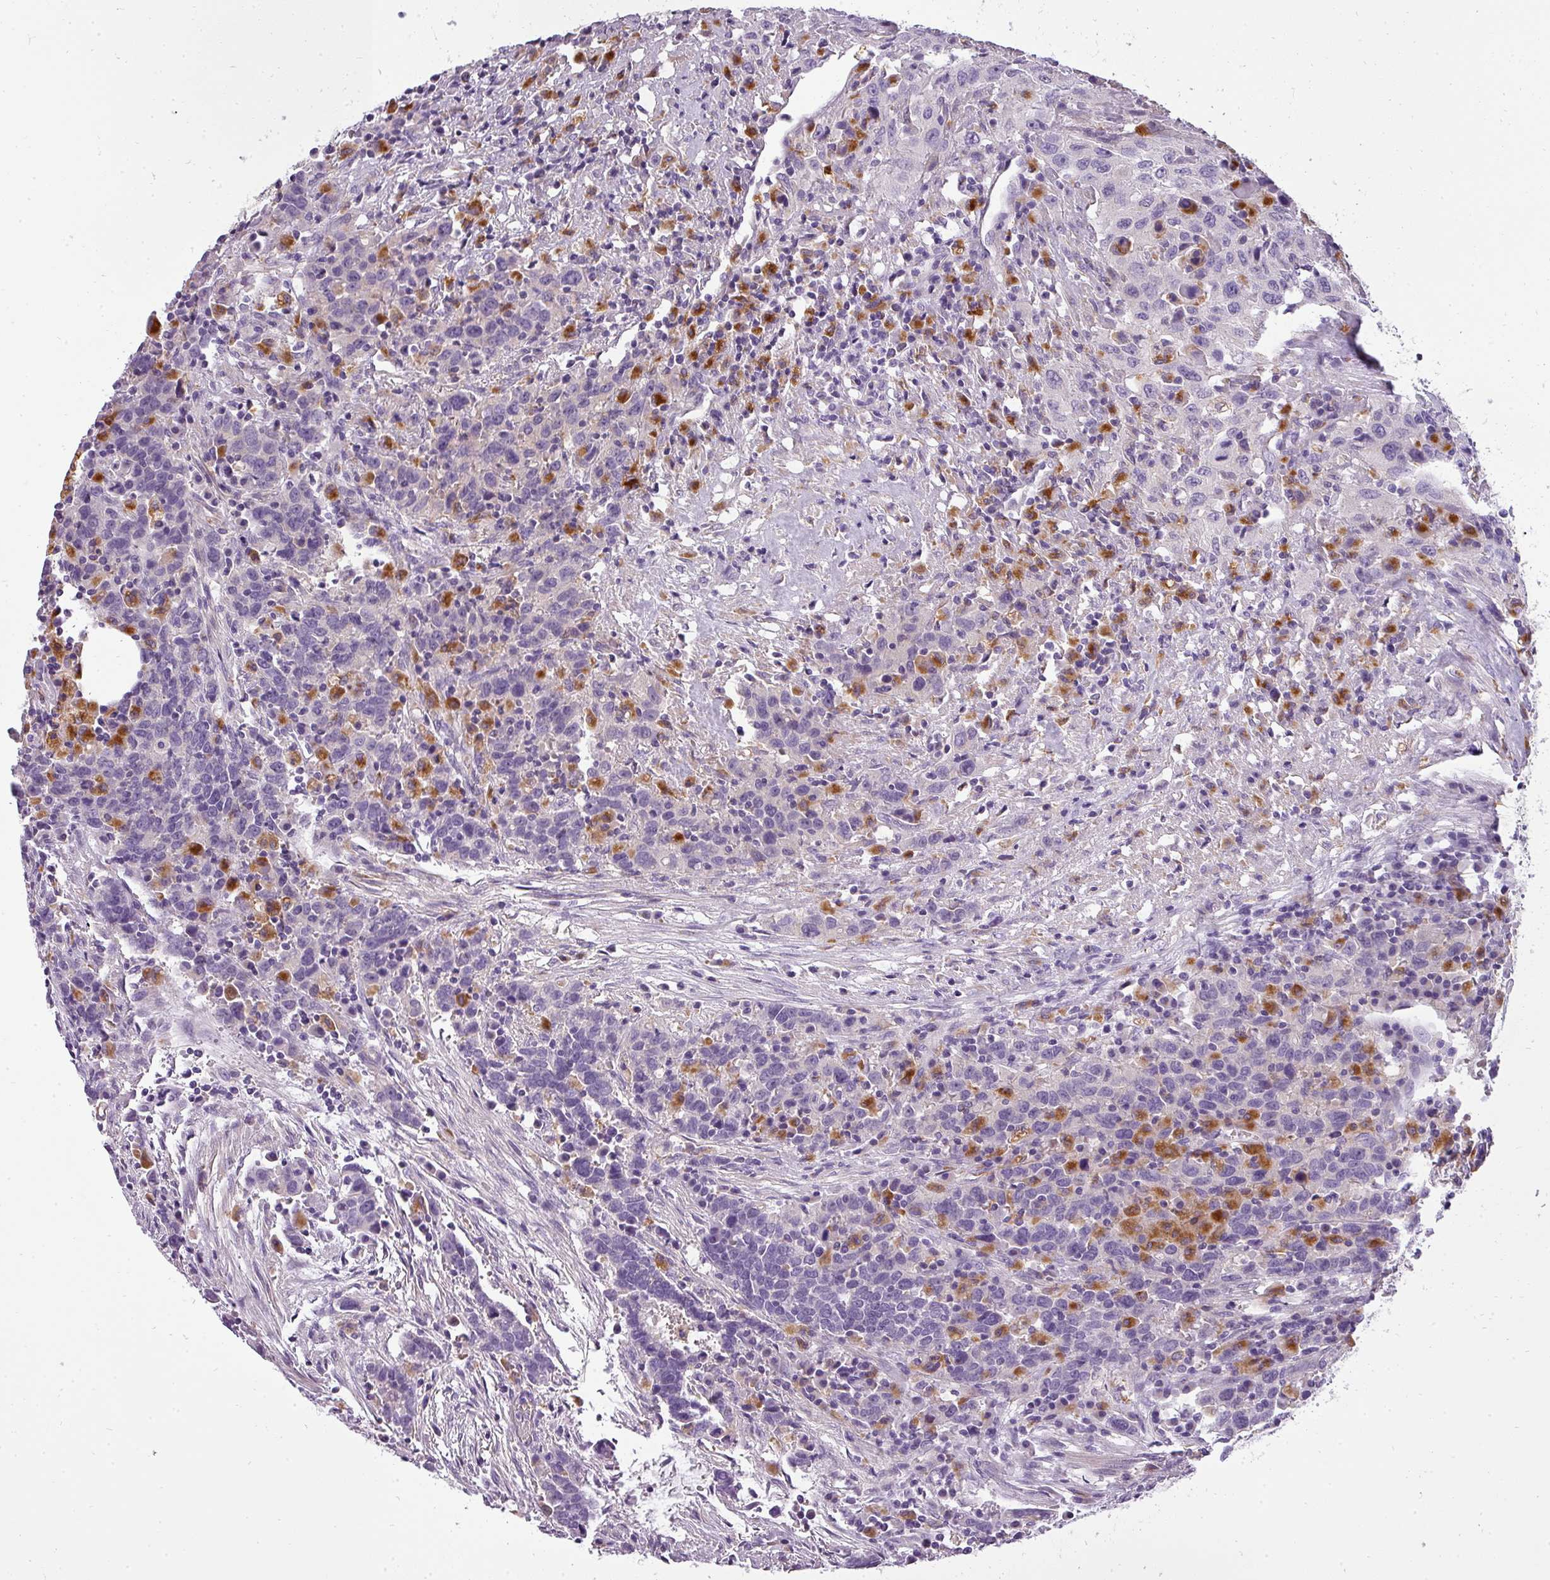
{"staining": {"intensity": "negative", "quantity": "none", "location": "none"}, "tissue": "urothelial cancer", "cell_type": "Tumor cells", "image_type": "cancer", "snomed": [{"axis": "morphology", "description": "Urothelial carcinoma, High grade"}, {"axis": "topography", "description": "Urinary bladder"}], "caption": "Human urothelial carcinoma (high-grade) stained for a protein using immunohistochemistry reveals no expression in tumor cells.", "gene": "ATP6V1D", "patient": {"sex": "male", "age": 61}}